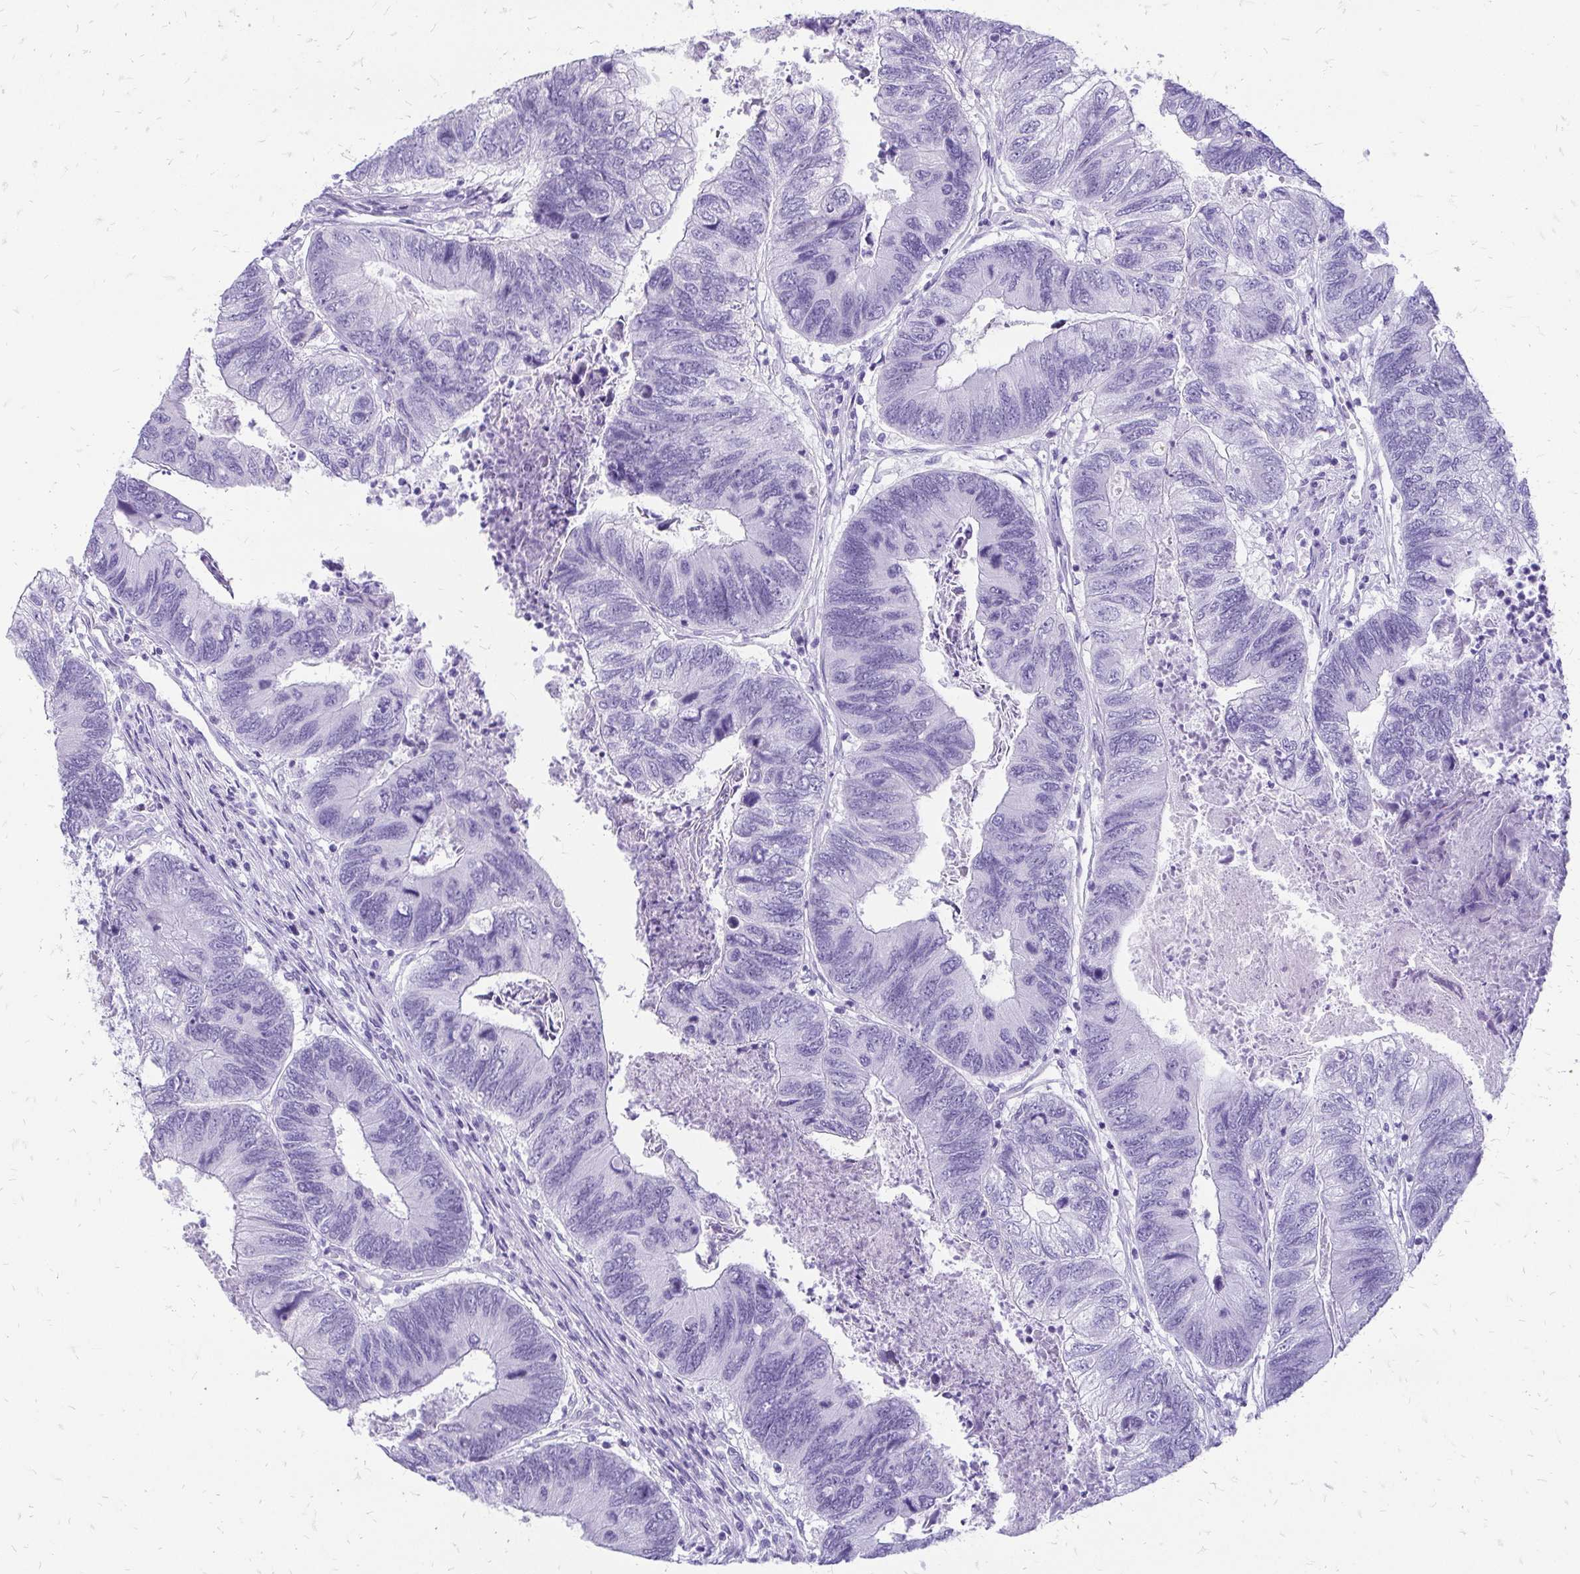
{"staining": {"intensity": "negative", "quantity": "none", "location": "none"}, "tissue": "colorectal cancer", "cell_type": "Tumor cells", "image_type": "cancer", "snomed": [{"axis": "morphology", "description": "Adenocarcinoma, NOS"}, {"axis": "topography", "description": "Colon"}], "caption": "This micrograph is of colorectal cancer stained with immunohistochemistry to label a protein in brown with the nuclei are counter-stained blue. There is no expression in tumor cells.", "gene": "SLC32A1", "patient": {"sex": "female", "age": 67}}